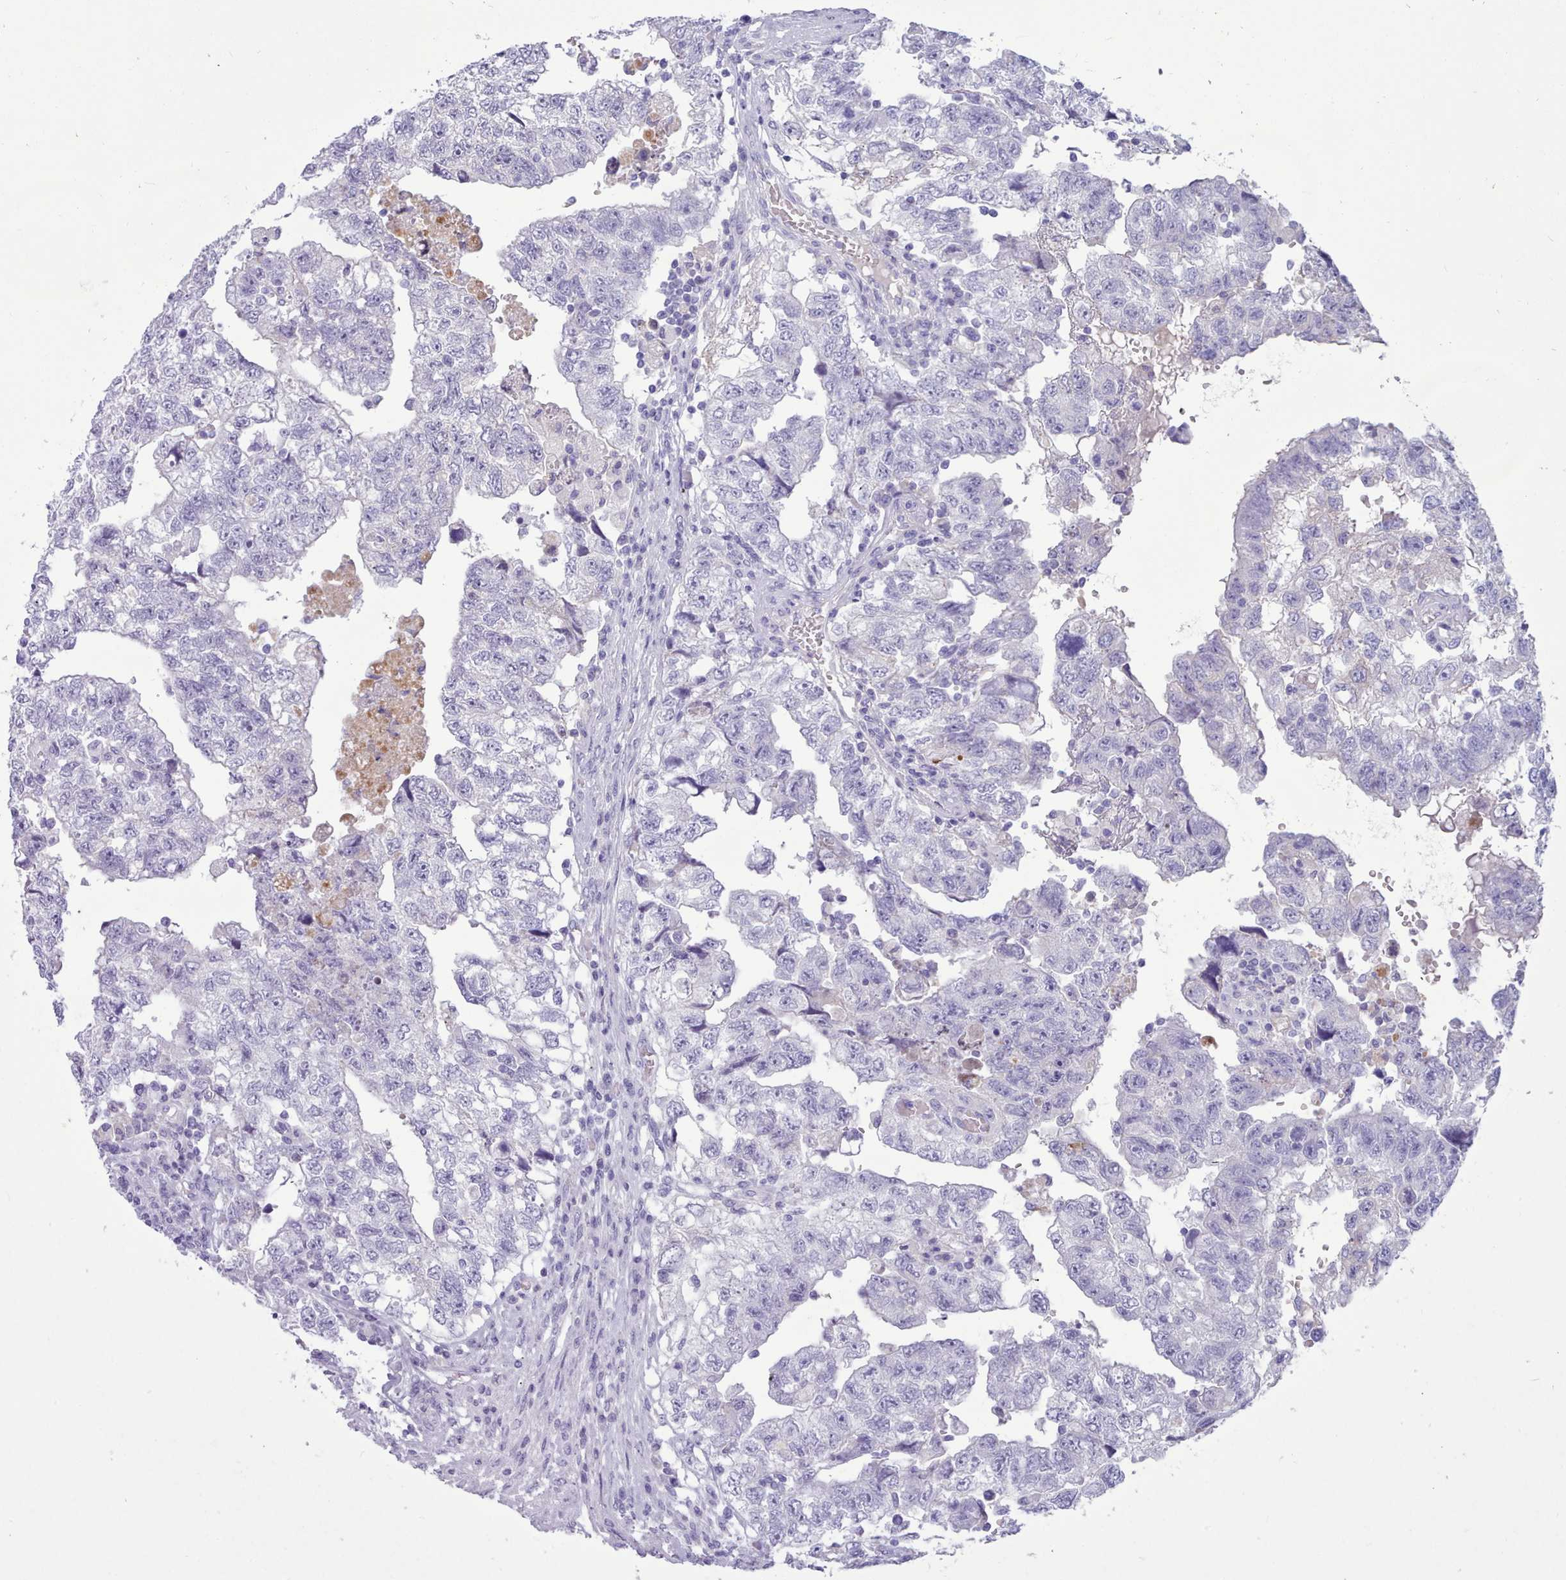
{"staining": {"intensity": "negative", "quantity": "none", "location": "none"}, "tissue": "testis cancer", "cell_type": "Tumor cells", "image_type": "cancer", "snomed": [{"axis": "morphology", "description": "Carcinoma, Embryonal, NOS"}, {"axis": "topography", "description": "Testis"}], "caption": "DAB immunohistochemical staining of testis cancer reveals no significant positivity in tumor cells.", "gene": "NKX1-2", "patient": {"sex": "male", "age": 36}}